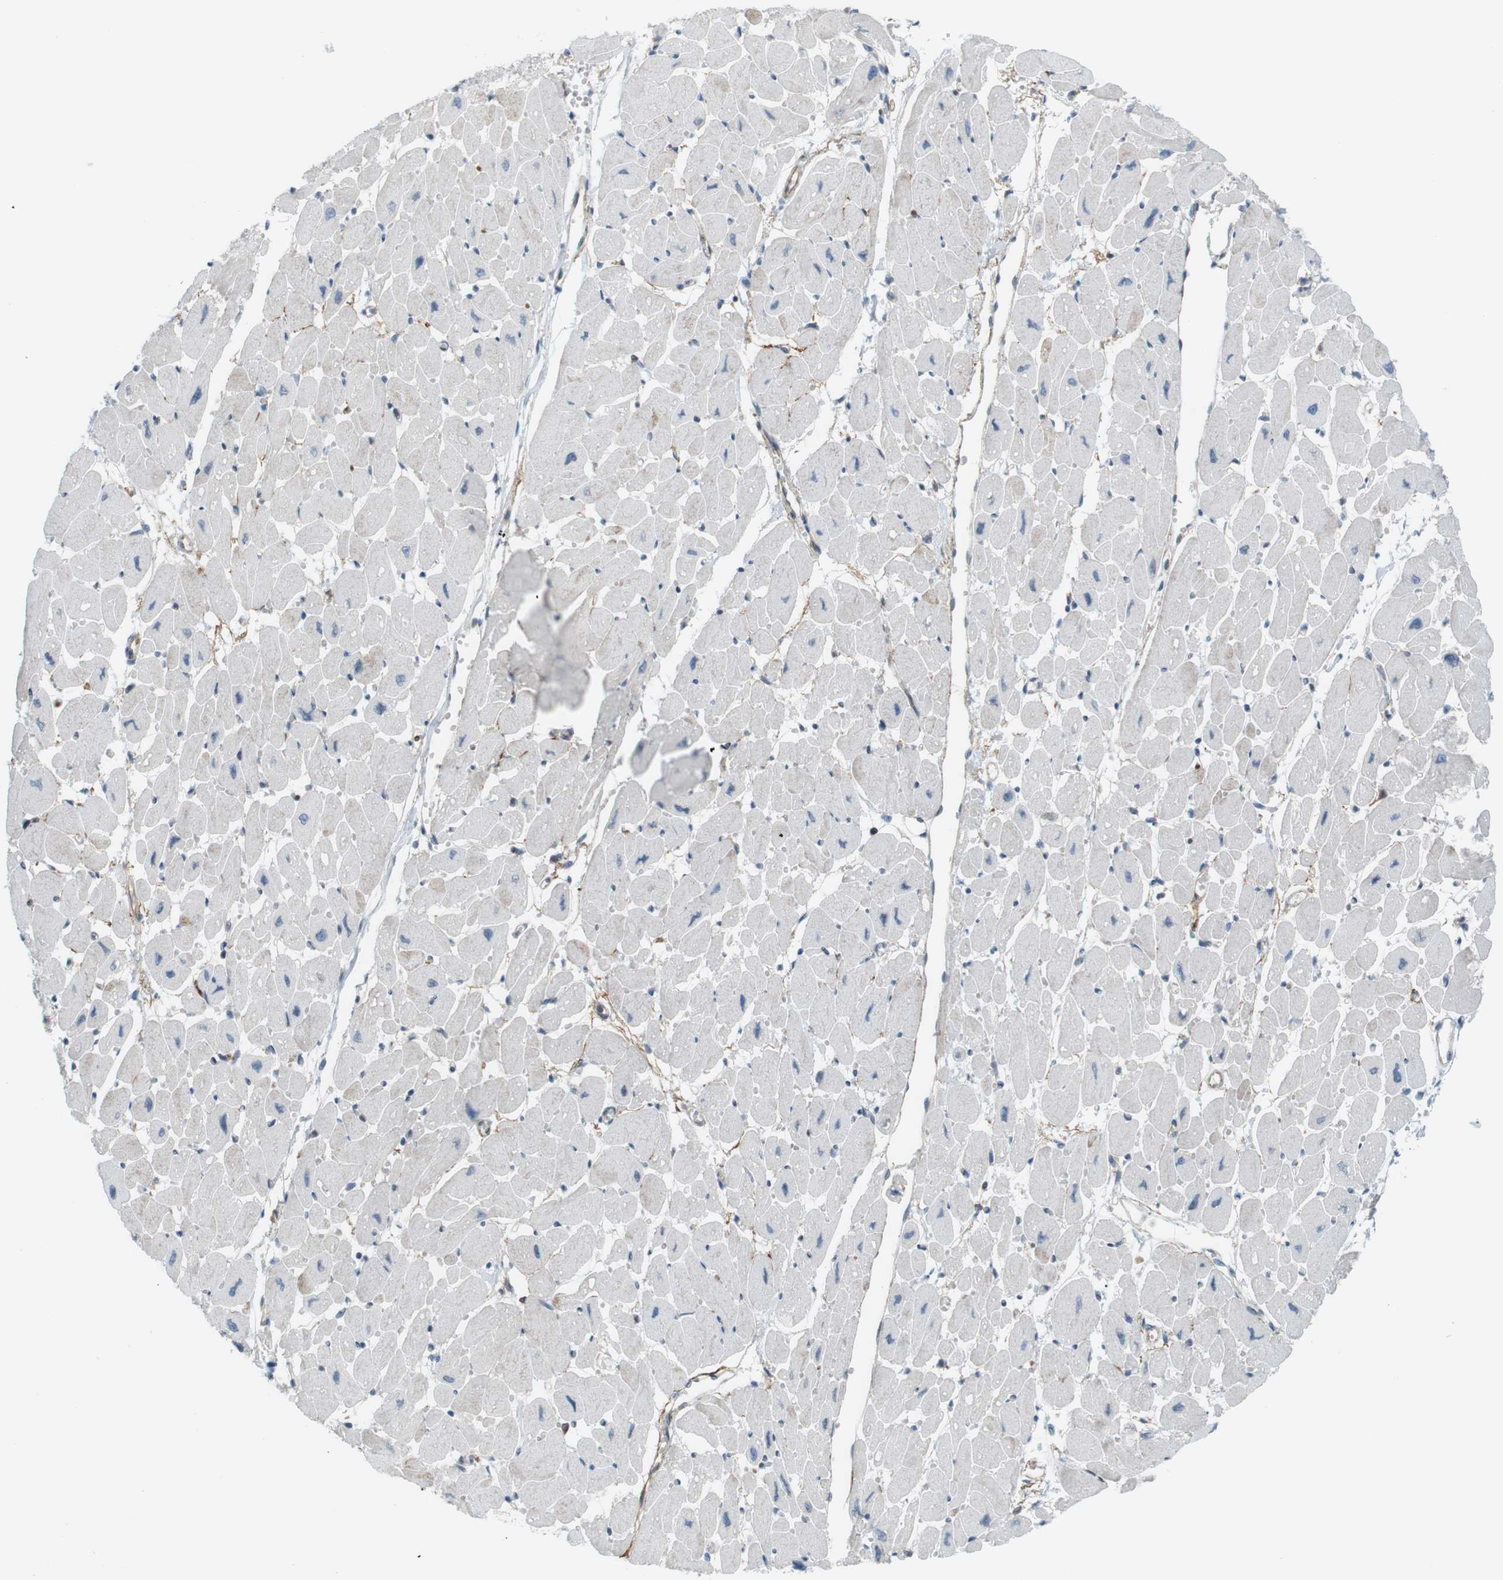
{"staining": {"intensity": "negative", "quantity": "none", "location": "none"}, "tissue": "heart muscle", "cell_type": "Cardiomyocytes", "image_type": "normal", "snomed": [{"axis": "morphology", "description": "Normal tissue, NOS"}, {"axis": "topography", "description": "Heart"}], "caption": "This histopathology image is of unremarkable heart muscle stained with IHC to label a protein in brown with the nuclei are counter-stained blue. There is no expression in cardiomyocytes.", "gene": "FLII", "patient": {"sex": "female", "age": 54}}